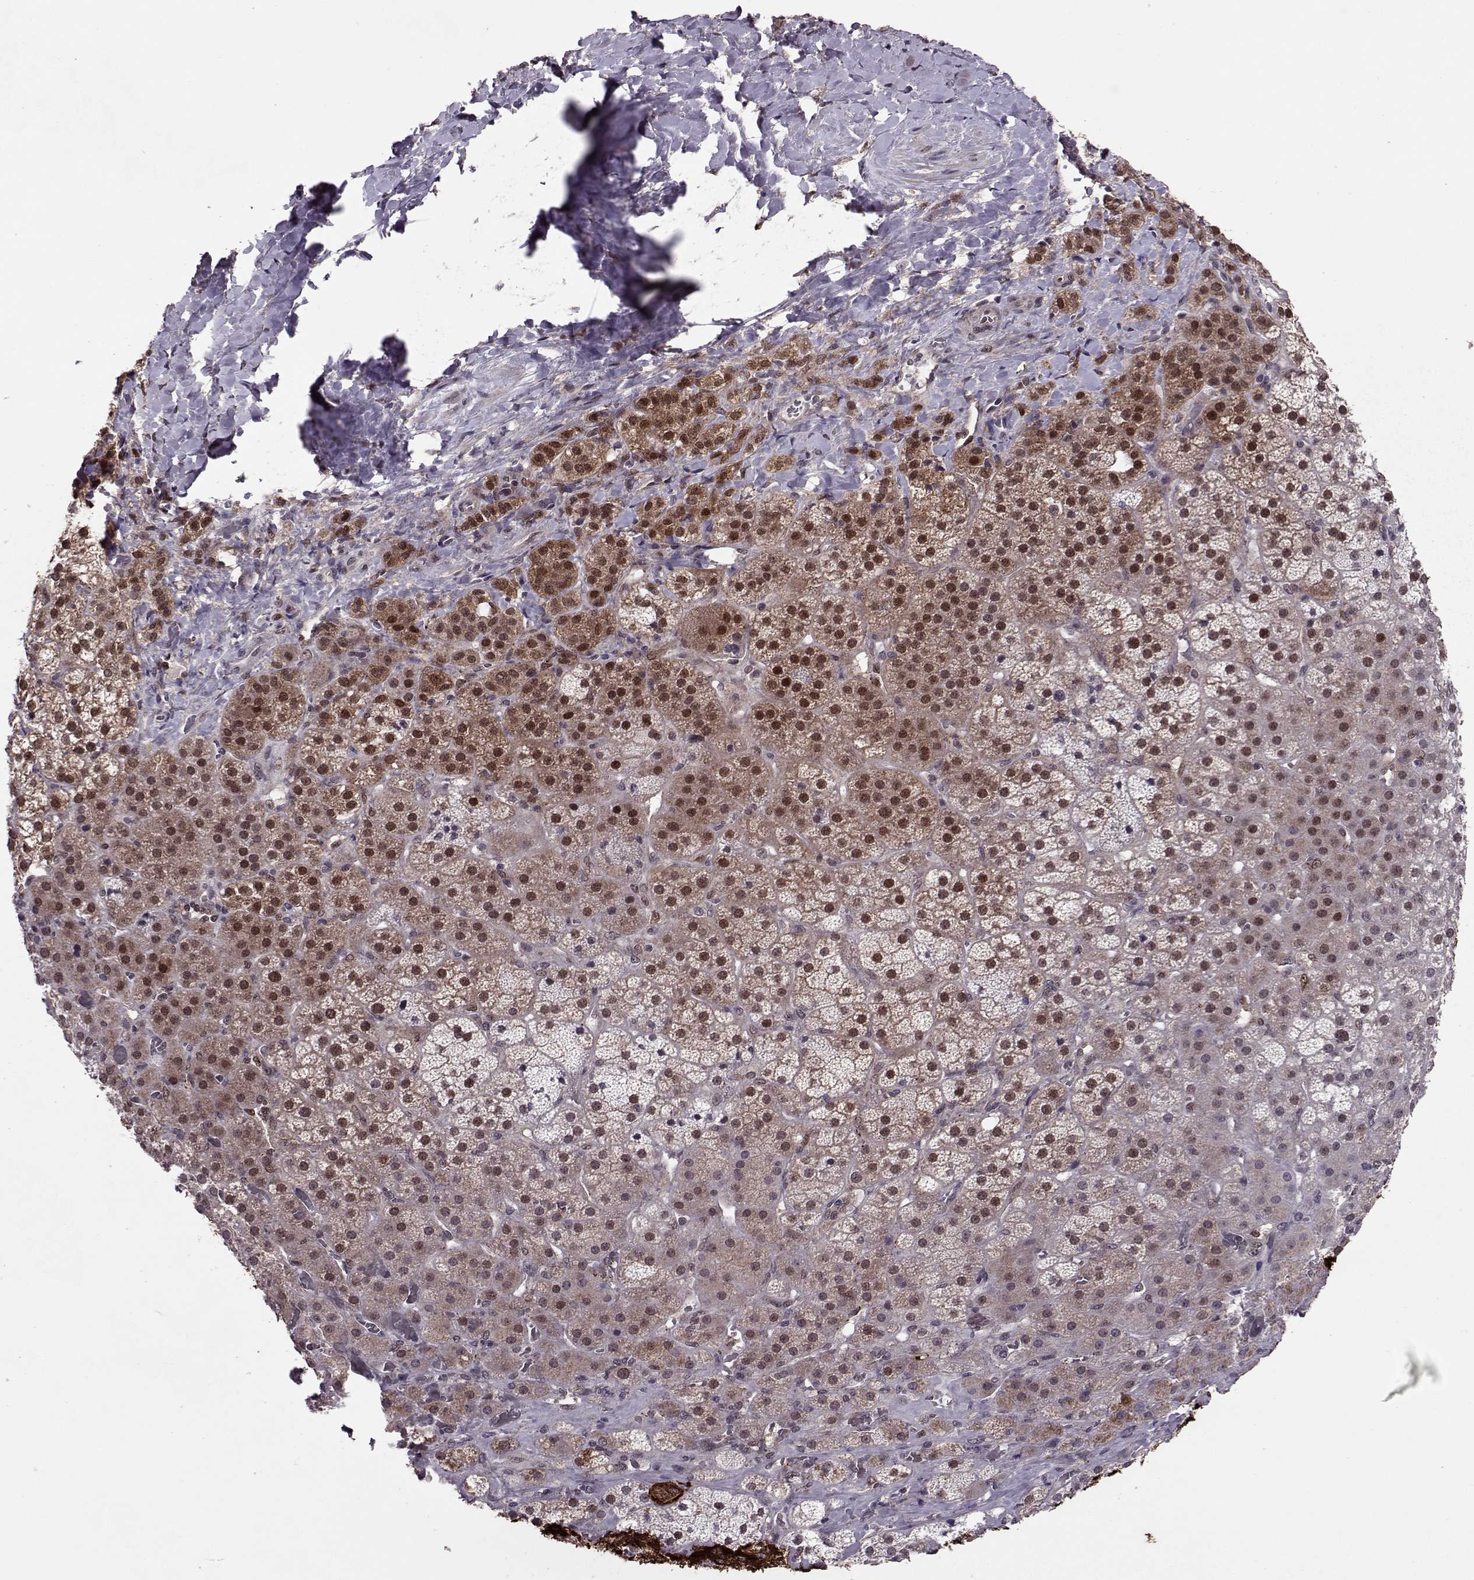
{"staining": {"intensity": "strong", "quantity": "25%-75%", "location": "cytoplasmic/membranous,nuclear"}, "tissue": "adrenal gland", "cell_type": "Glandular cells", "image_type": "normal", "snomed": [{"axis": "morphology", "description": "Normal tissue, NOS"}, {"axis": "topography", "description": "Adrenal gland"}], "caption": "Adrenal gland stained for a protein exhibits strong cytoplasmic/membranous,nuclear positivity in glandular cells. (Brightfield microscopy of DAB IHC at high magnification).", "gene": "CDK4", "patient": {"sex": "male", "age": 57}}